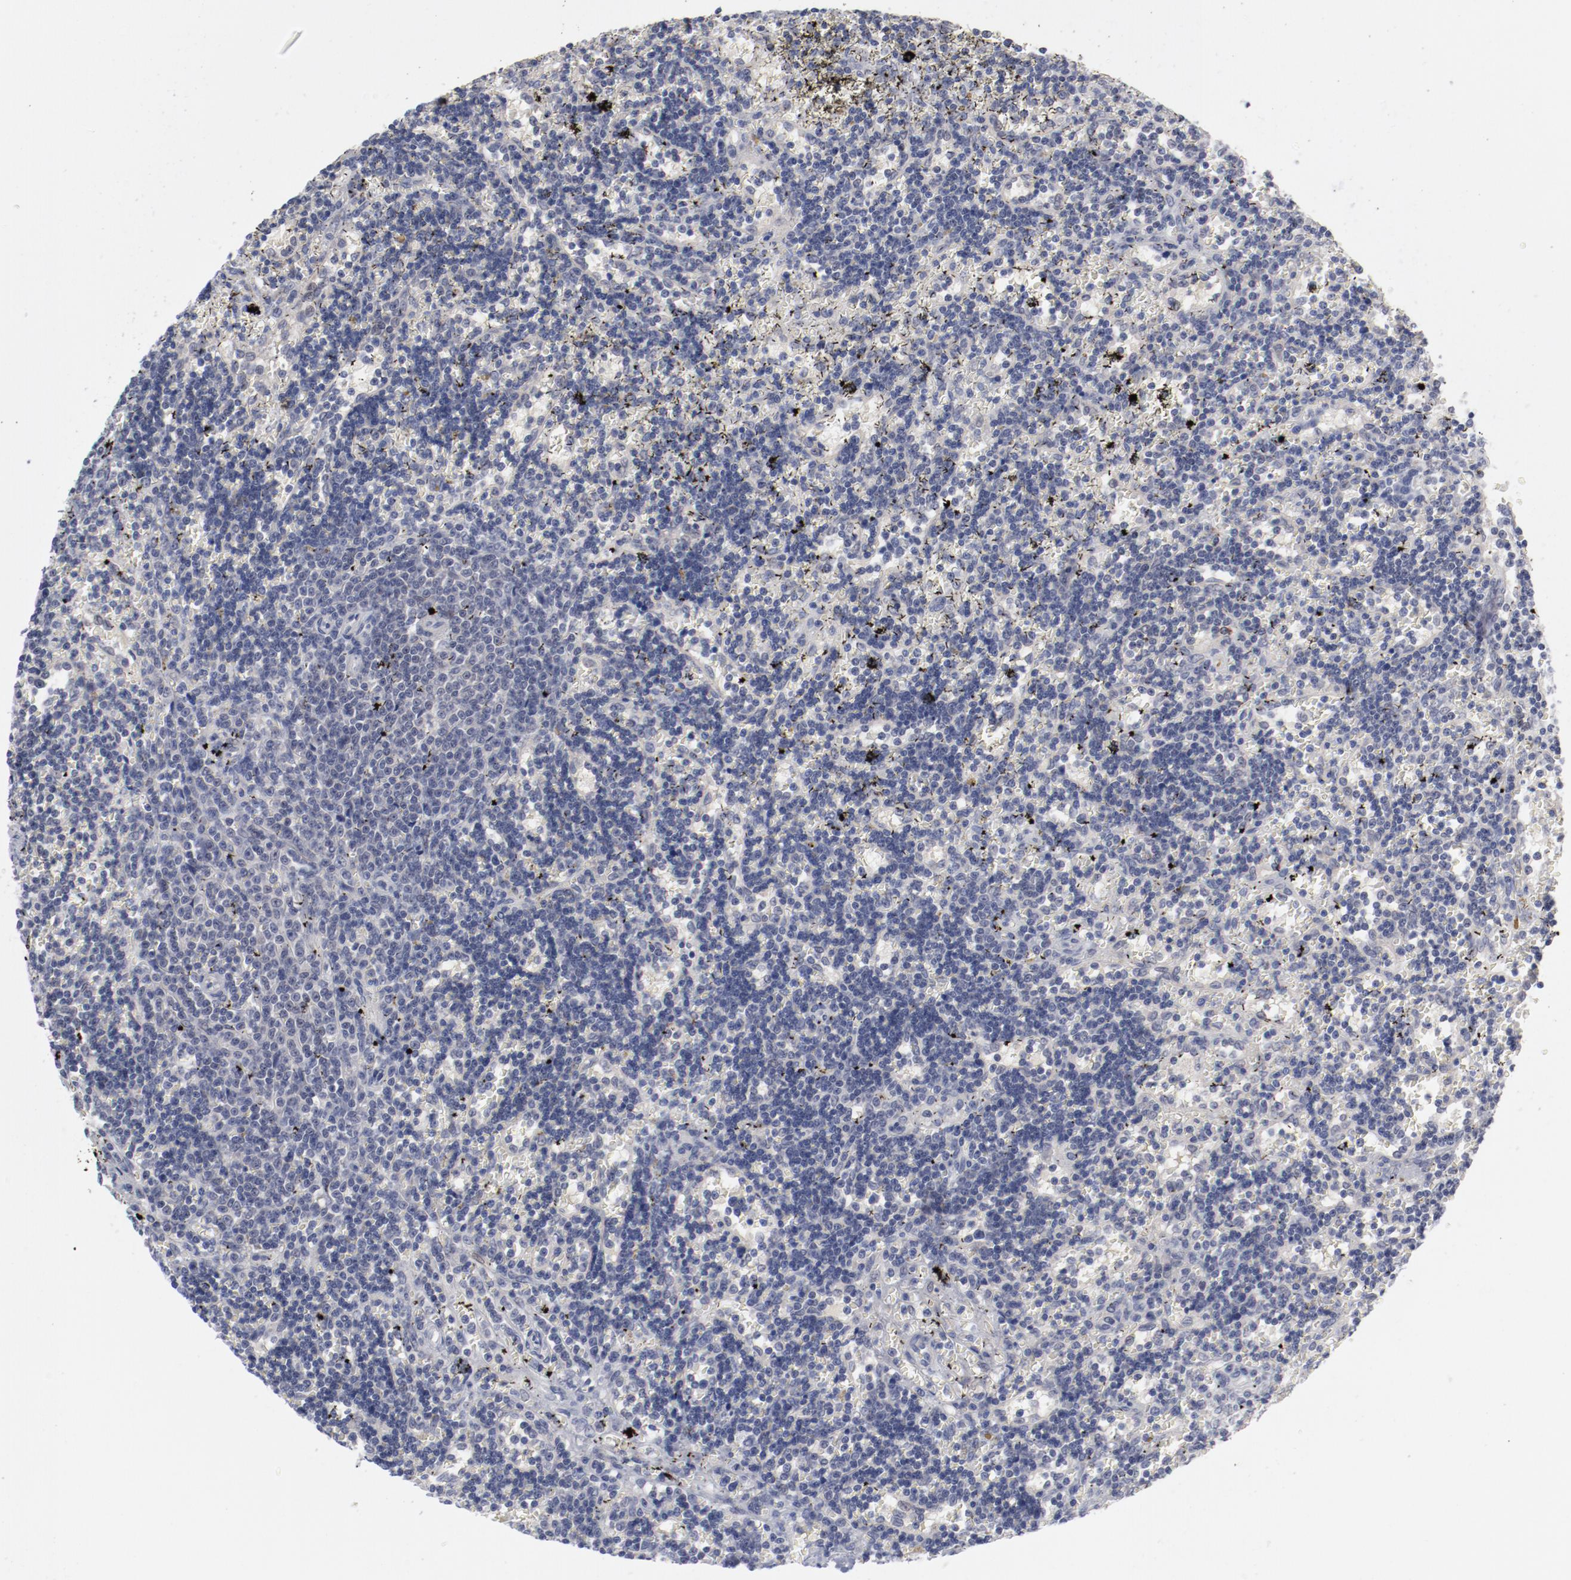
{"staining": {"intensity": "negative", "quantity": "none", "location": "none"}, "tissue": "lymphoma", "cell_type": "Tumor cells", "image_type": "cancer", "snomed": [{"axis": "morphology", "description": "Malignant lymphoma, non-Hodgkin's type, Low grade"}, {"axis": "topography", "description": "Spleen"}], "caption": "Immunohistochemical staining of malignant lymphoma, non-Hodgkin's type (low-grade) displays no significant positivity in tumor cells.", "gene": "SH3BGR", "patient": {"sex": "male", "age": 60}}